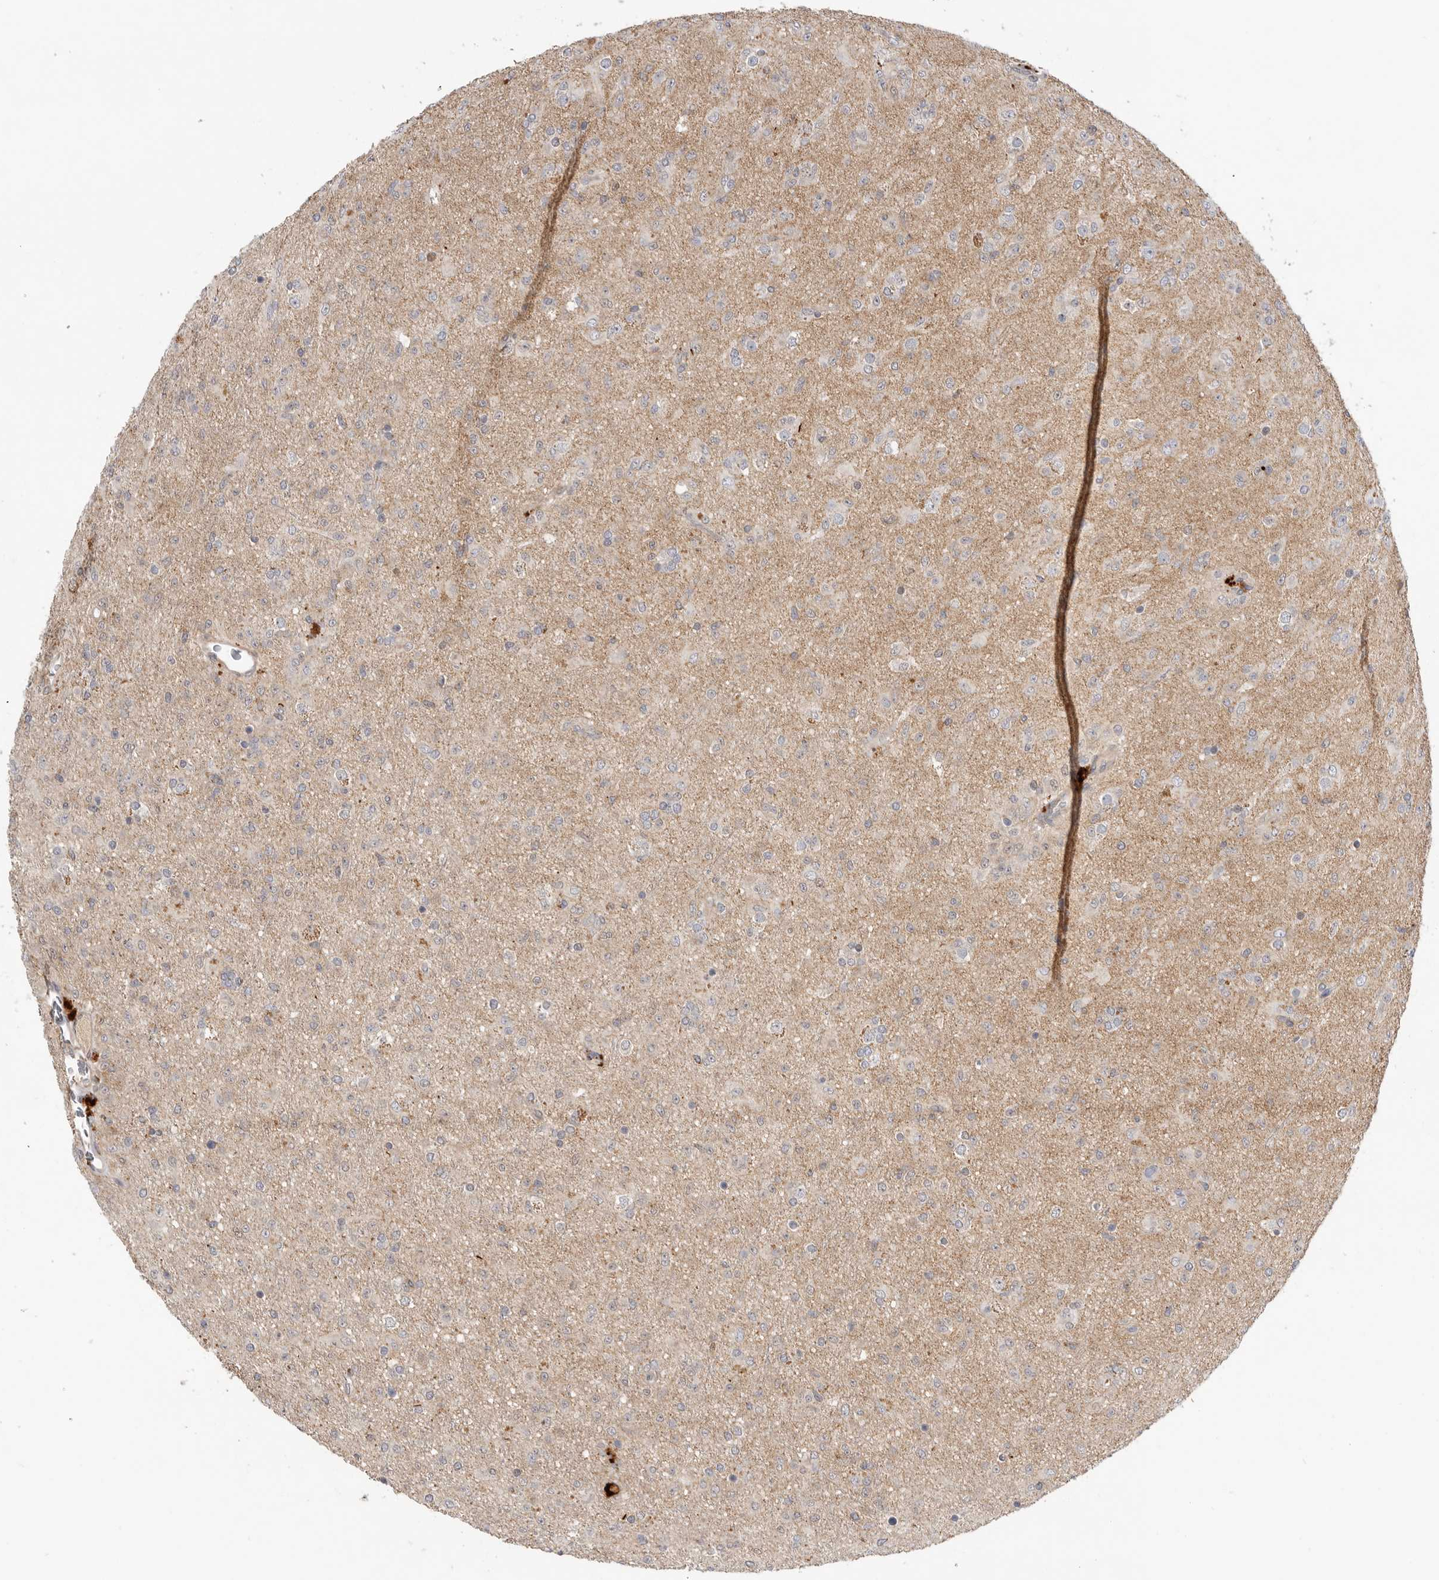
{"staining": {"intensity": "negative", "quantity": "none", "location": "none"}, "tissue": "glioma", "cell_type": "Tumor cells", "image_type": "cancer", "snomed": [{"axis": "morphology", "description": "Glioma, malignant, Low grade"}, {"axis": "topography", "description": "Brain"}], "caption": "Tumor cells show no significant staining in low-grade glioma (malignant).", "gene": "GNE", "patient": {"sex": "male", "age": 65}}